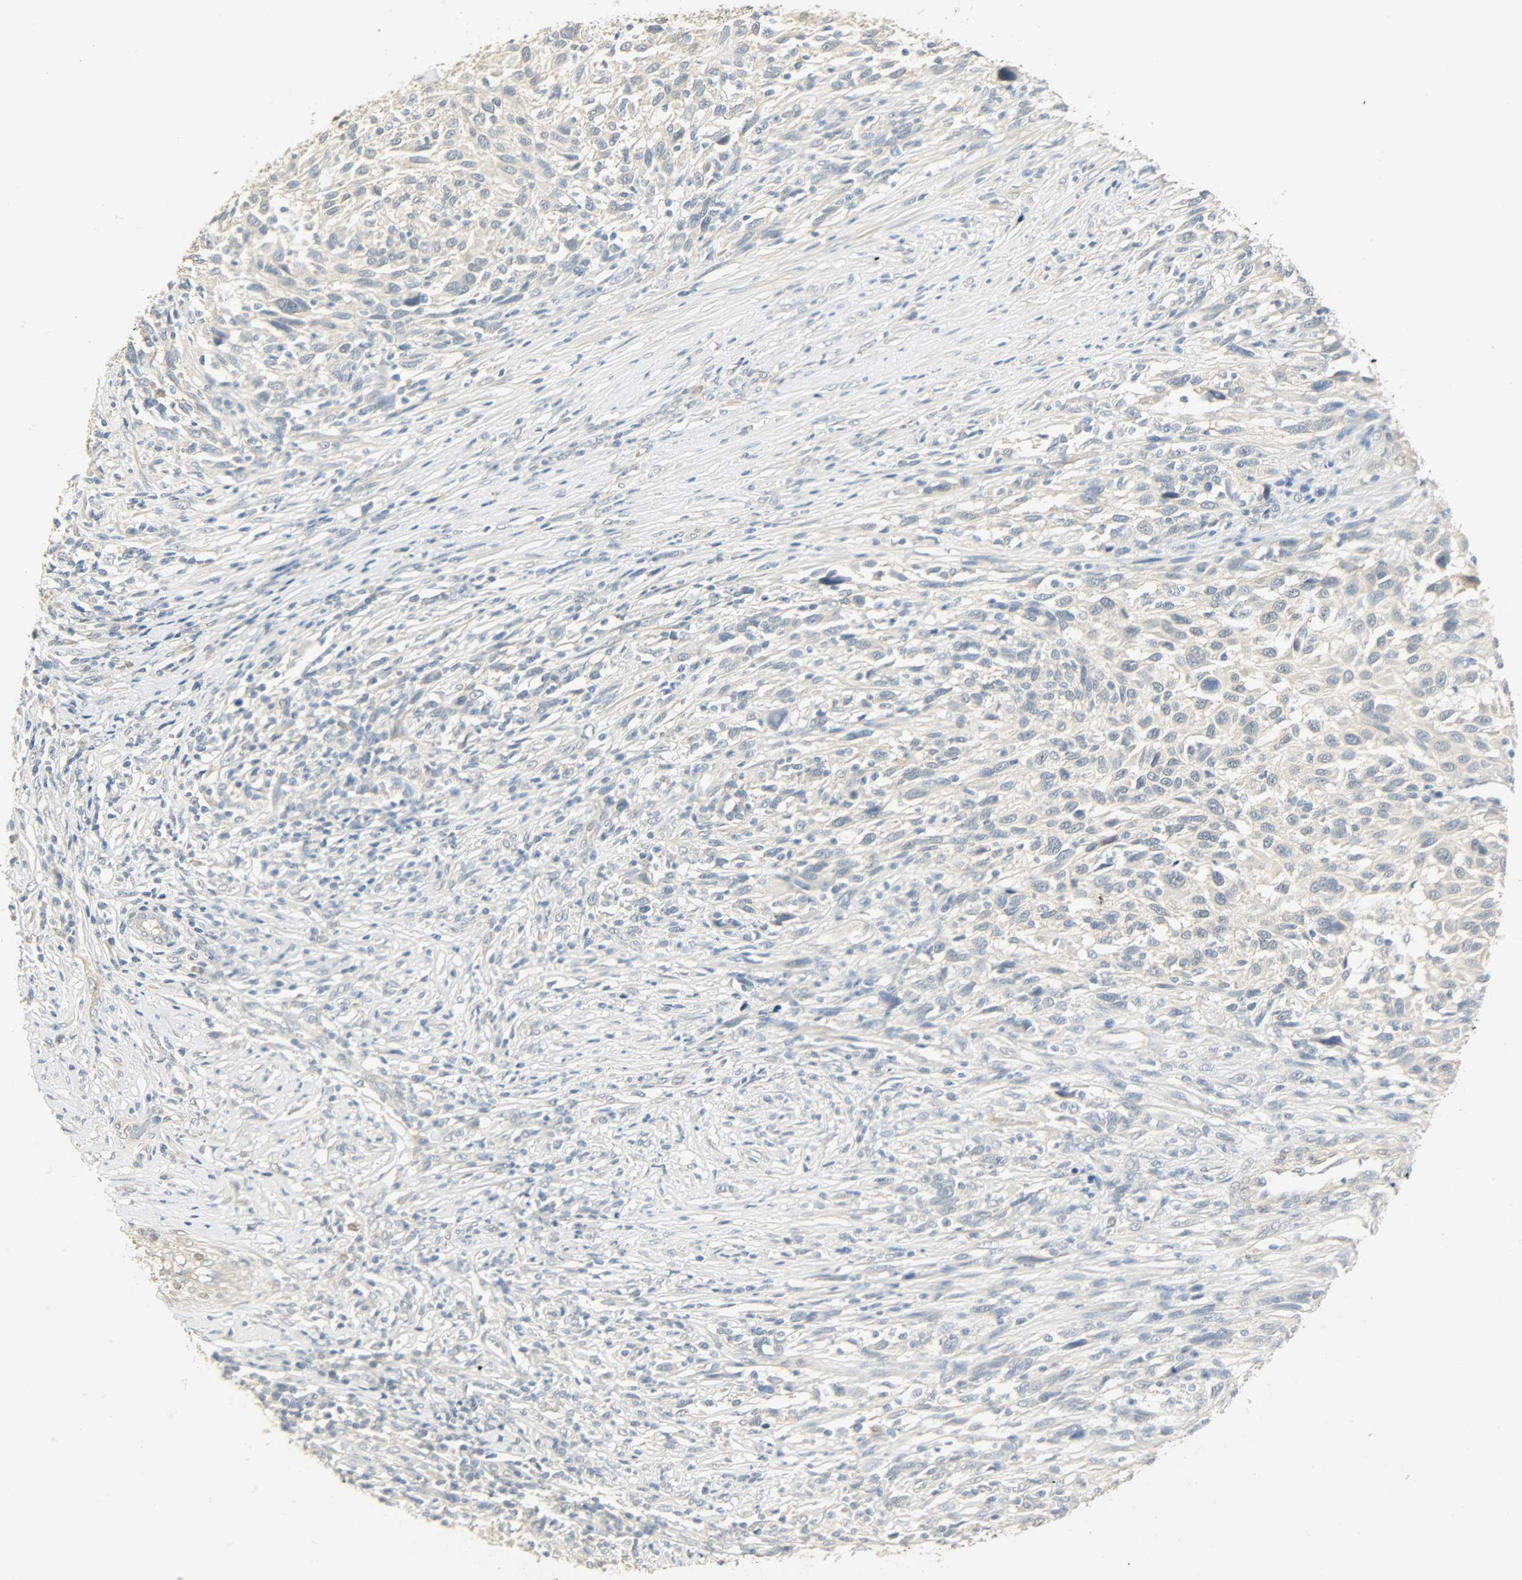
{"staining": {"intensity": "negative", "quantity": "none", "location": "none"}, "tissue": "melanoma", "cell_type": "Tumor cells", "image_type": "cancer", "snomed": [{"axis": "morphology", "description": "Malignant melanoma, Metastatic site"}, {"axis": "topography", "description": "Lymph node"}], "caption": "Immunohistochemical staining of human malignant melanoma (metastatic site) exhibits no significant positivity in tumor cells. (Brightfield microscopy of DAB (3,3'-diaminobenzidine) immunohistochemistry at high magnification).", "gene": "USP13", "patient": {"sex": "male", "age": 61}}